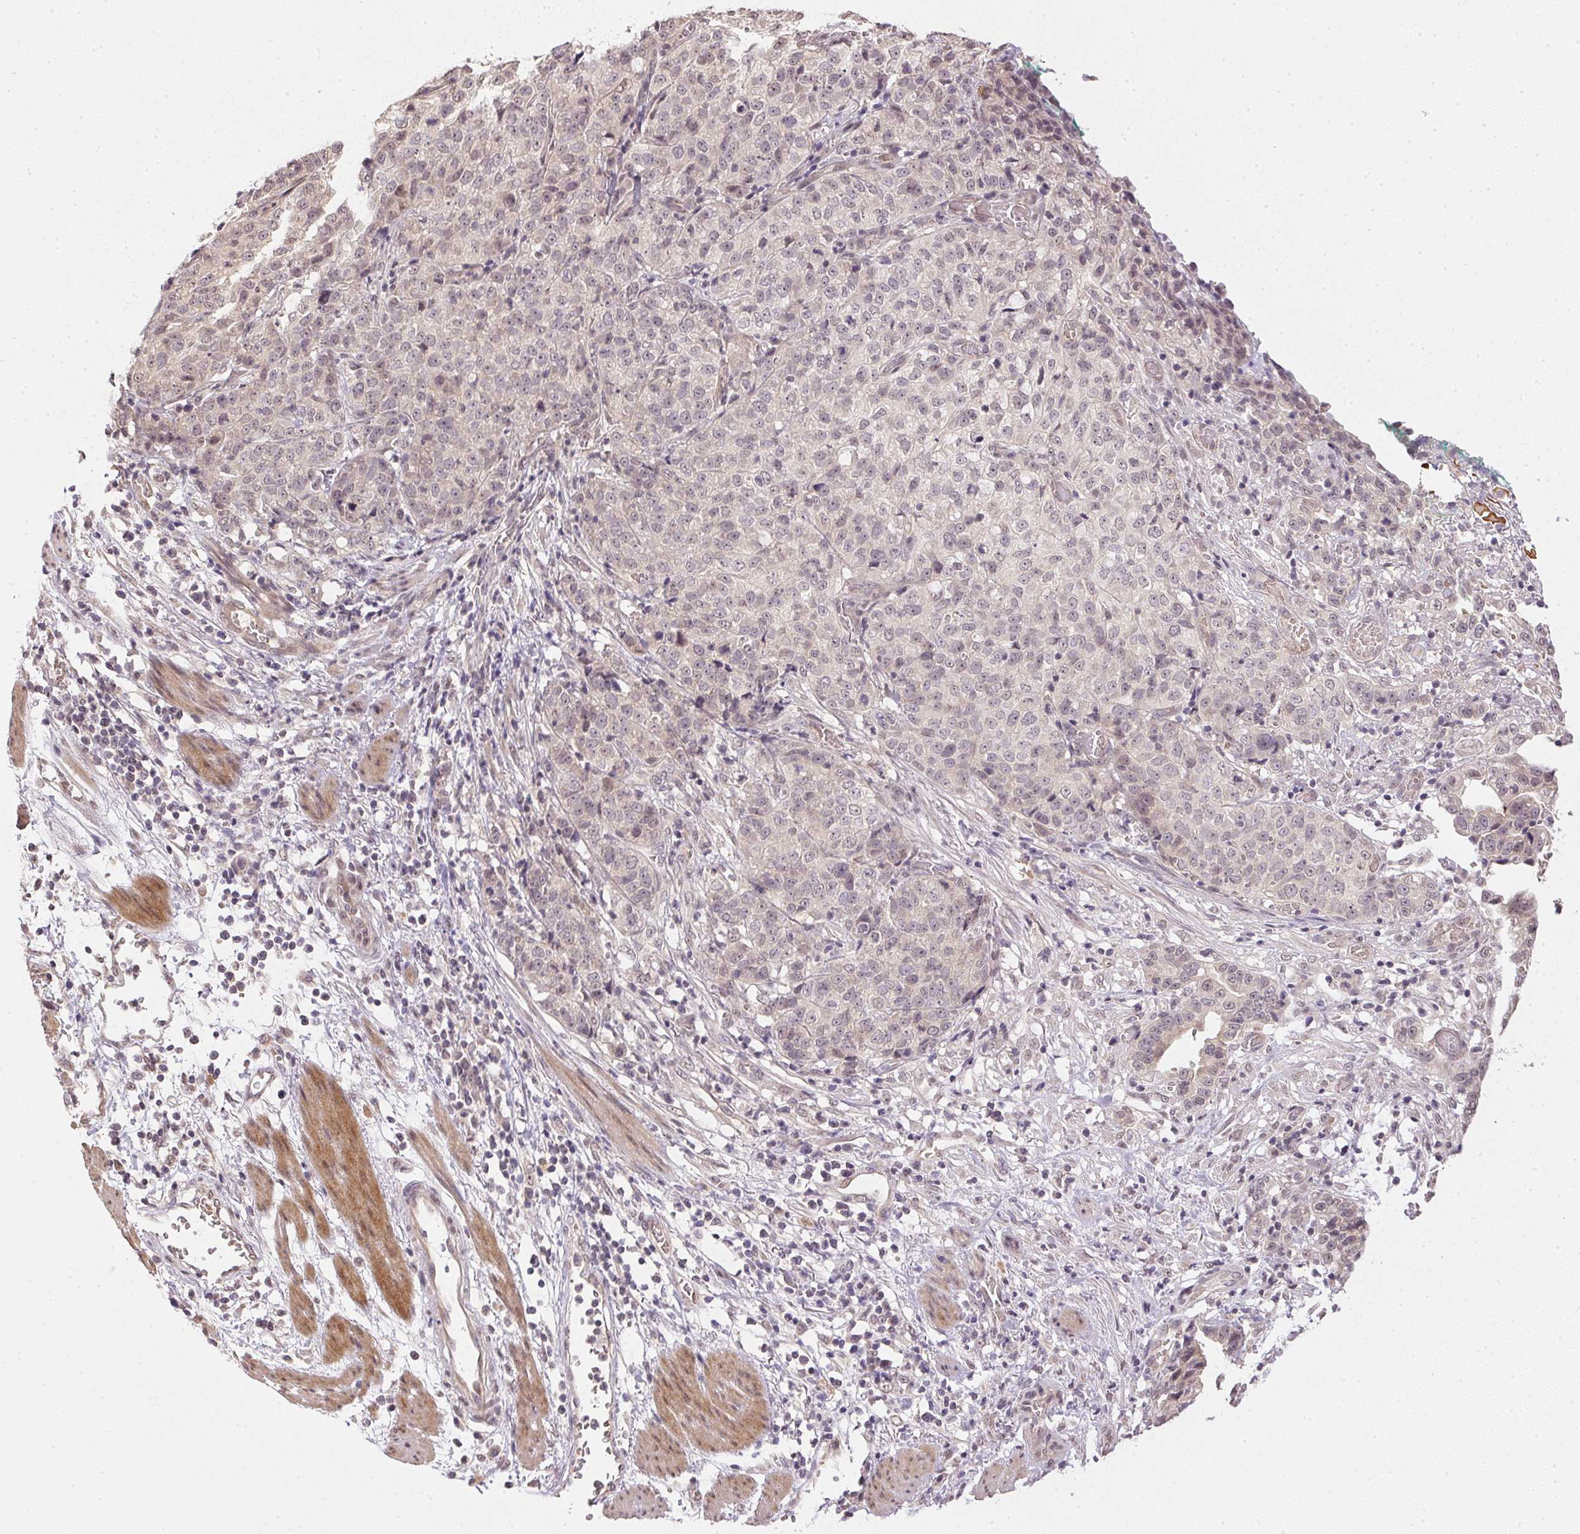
{"staining": {"intensity": "weak", "quantity": "<25%", "location": "cytoplasmic/membranous"}, "tissue": "stomach cancer", "cell_type": "Tumor cells", "image_type": "cancer", "snomed": [{"axis": "morphology", "description": "Adenocarcinoma, NOS"}, {"axis": "topography", "description": "Stomach, upper"}], "caption": "Human stomach adenocarcinoma stained for a protein using immunohistochemistry (IHC) reveals no expression in tumor cells.", "gene": "PPP4R4", "patient": {"sex": "female", "age": 67}}